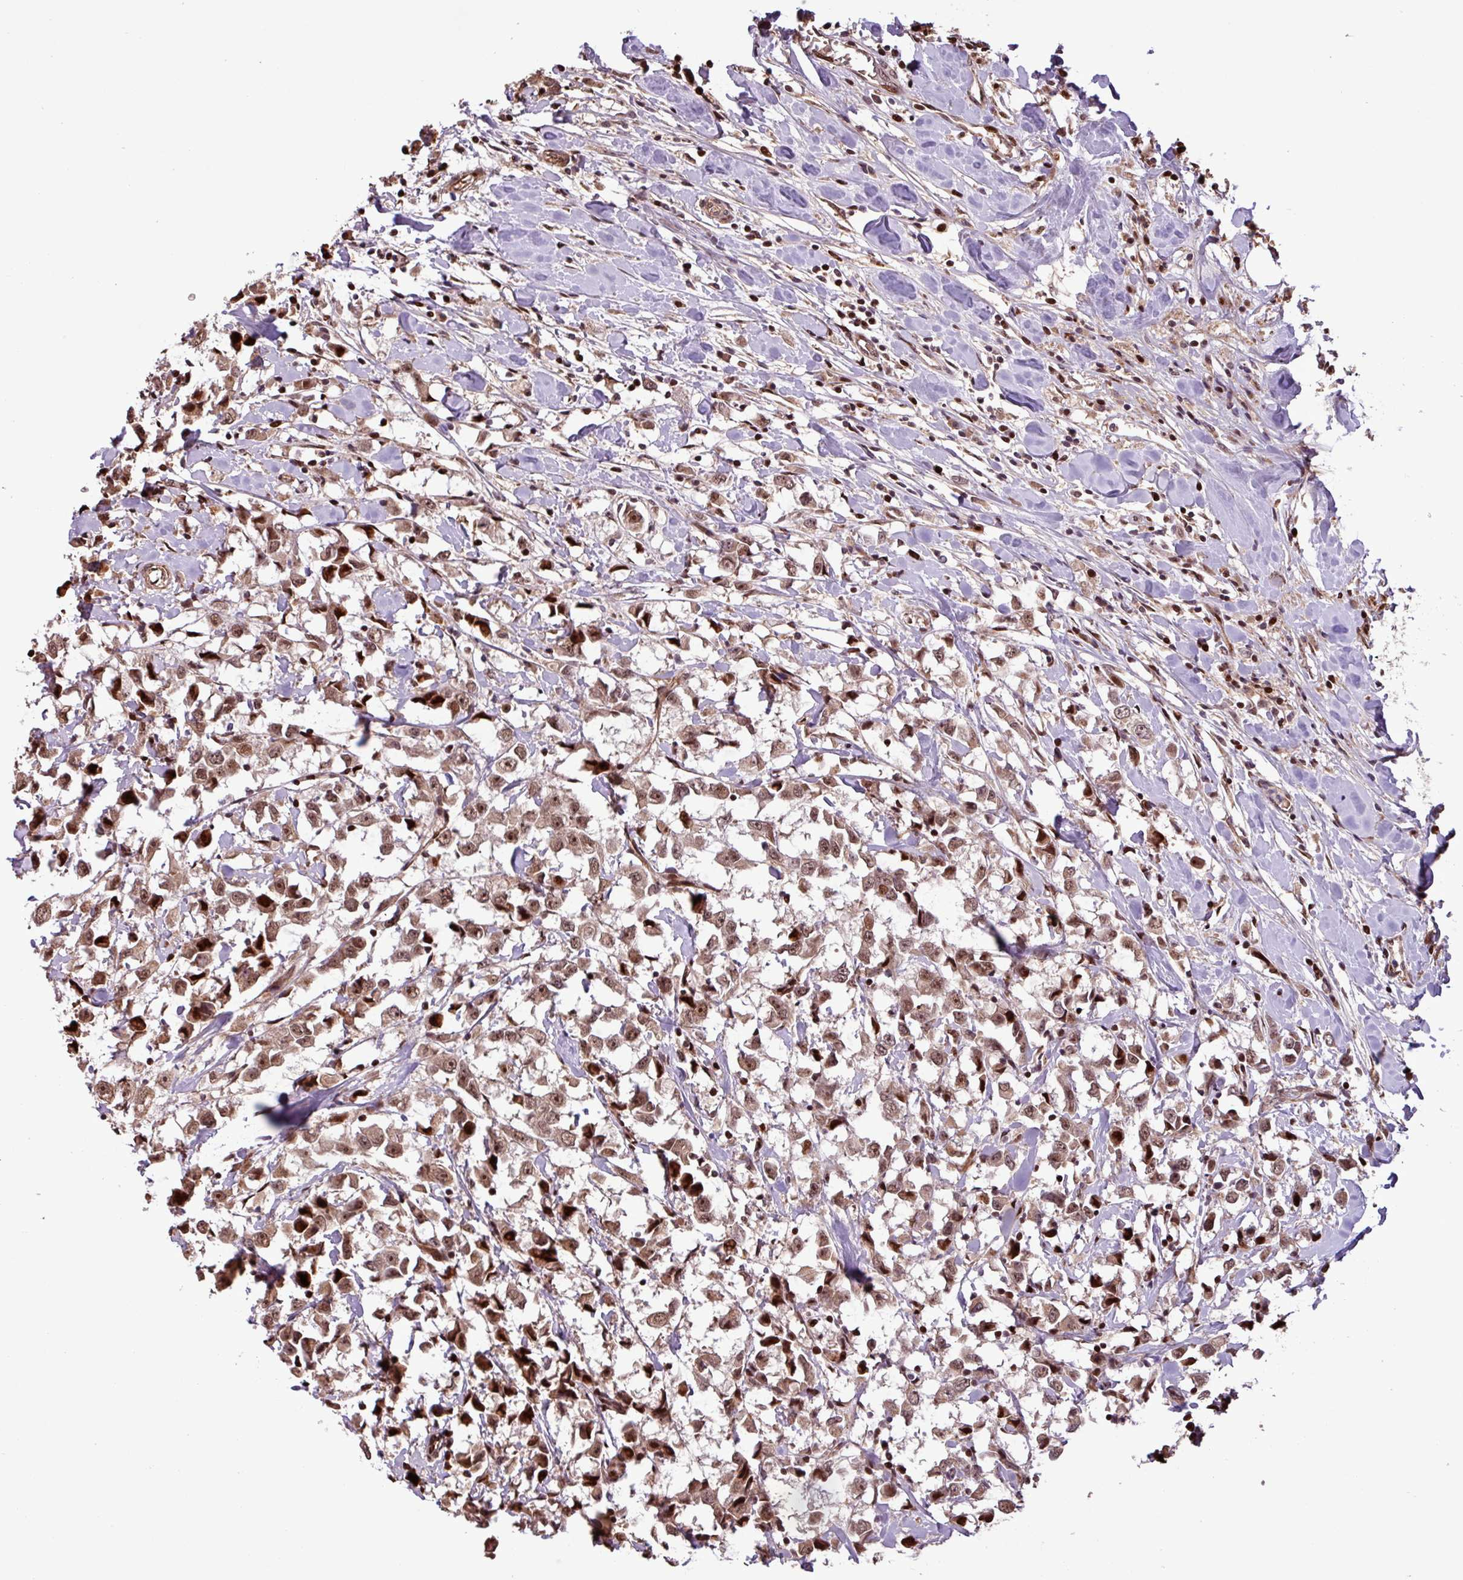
{"staining": {"intensity": "moderate", "quantity": ">75%", "location": "nuclear"}, "tissue": "breast cancer", "cell_type": "Tumor cells", "image_type": "cancer", "snomed": [{"axis": "morphology", "description": "Duct carcinoma"}, {"axis": "topography", "description": "Breast"}], "caption": "An immunohistochemistry histopathology image of neoplastic tissue is shown. Protein staining in brown shows moderate nuclear positivity in breast cancer (infiltrating ductal carcinoma) within tumor cells. The staining was performed using DAB (3,3'-diaminobenzidine) to visualize the protein expression in brown, while the nuclei were stained in blue with hematoxylin (Magnification: 20x).", "gene": "SLC22A24", "patient": {"sex": "female", "age": 61}}